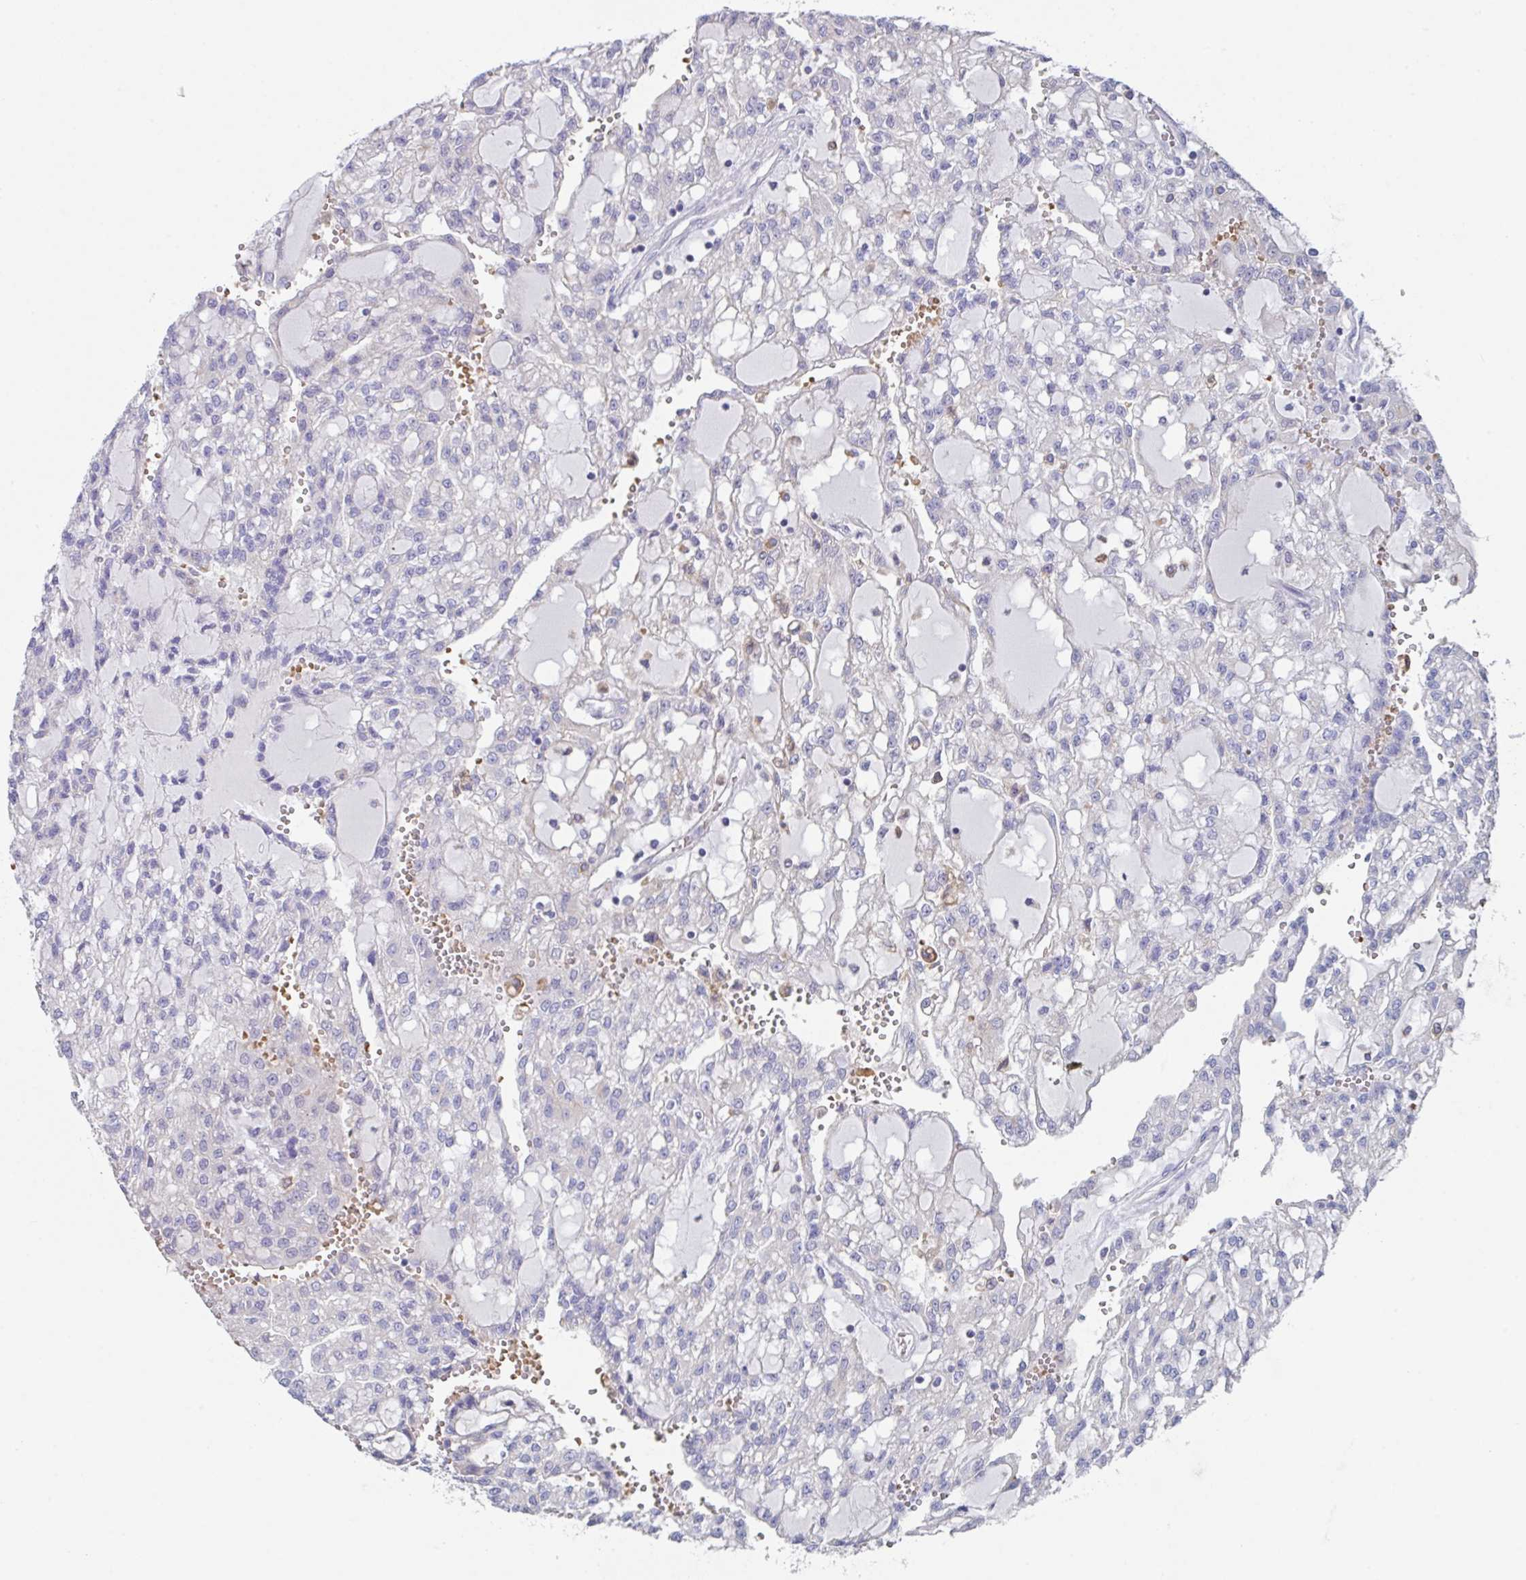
{"staining": {"intensity": "negative", "quantity": "none", "location": "none"}, "tissue": "renal cancer", "cell_type": "Tumor cells", "image_type": "cancer", "snomed": [{"axis": "morphology", "description": "Adenocarcinoma, NOS"}, {"axis": "topography", "description": "Kidney"}], "caption": "This is an immunohistochemistry image of renal cancer (adenocarcinoma). There is no staining in tumor cells.", "gene": "TFAP2C", "patient": {"sex": "male", "age": 63}}